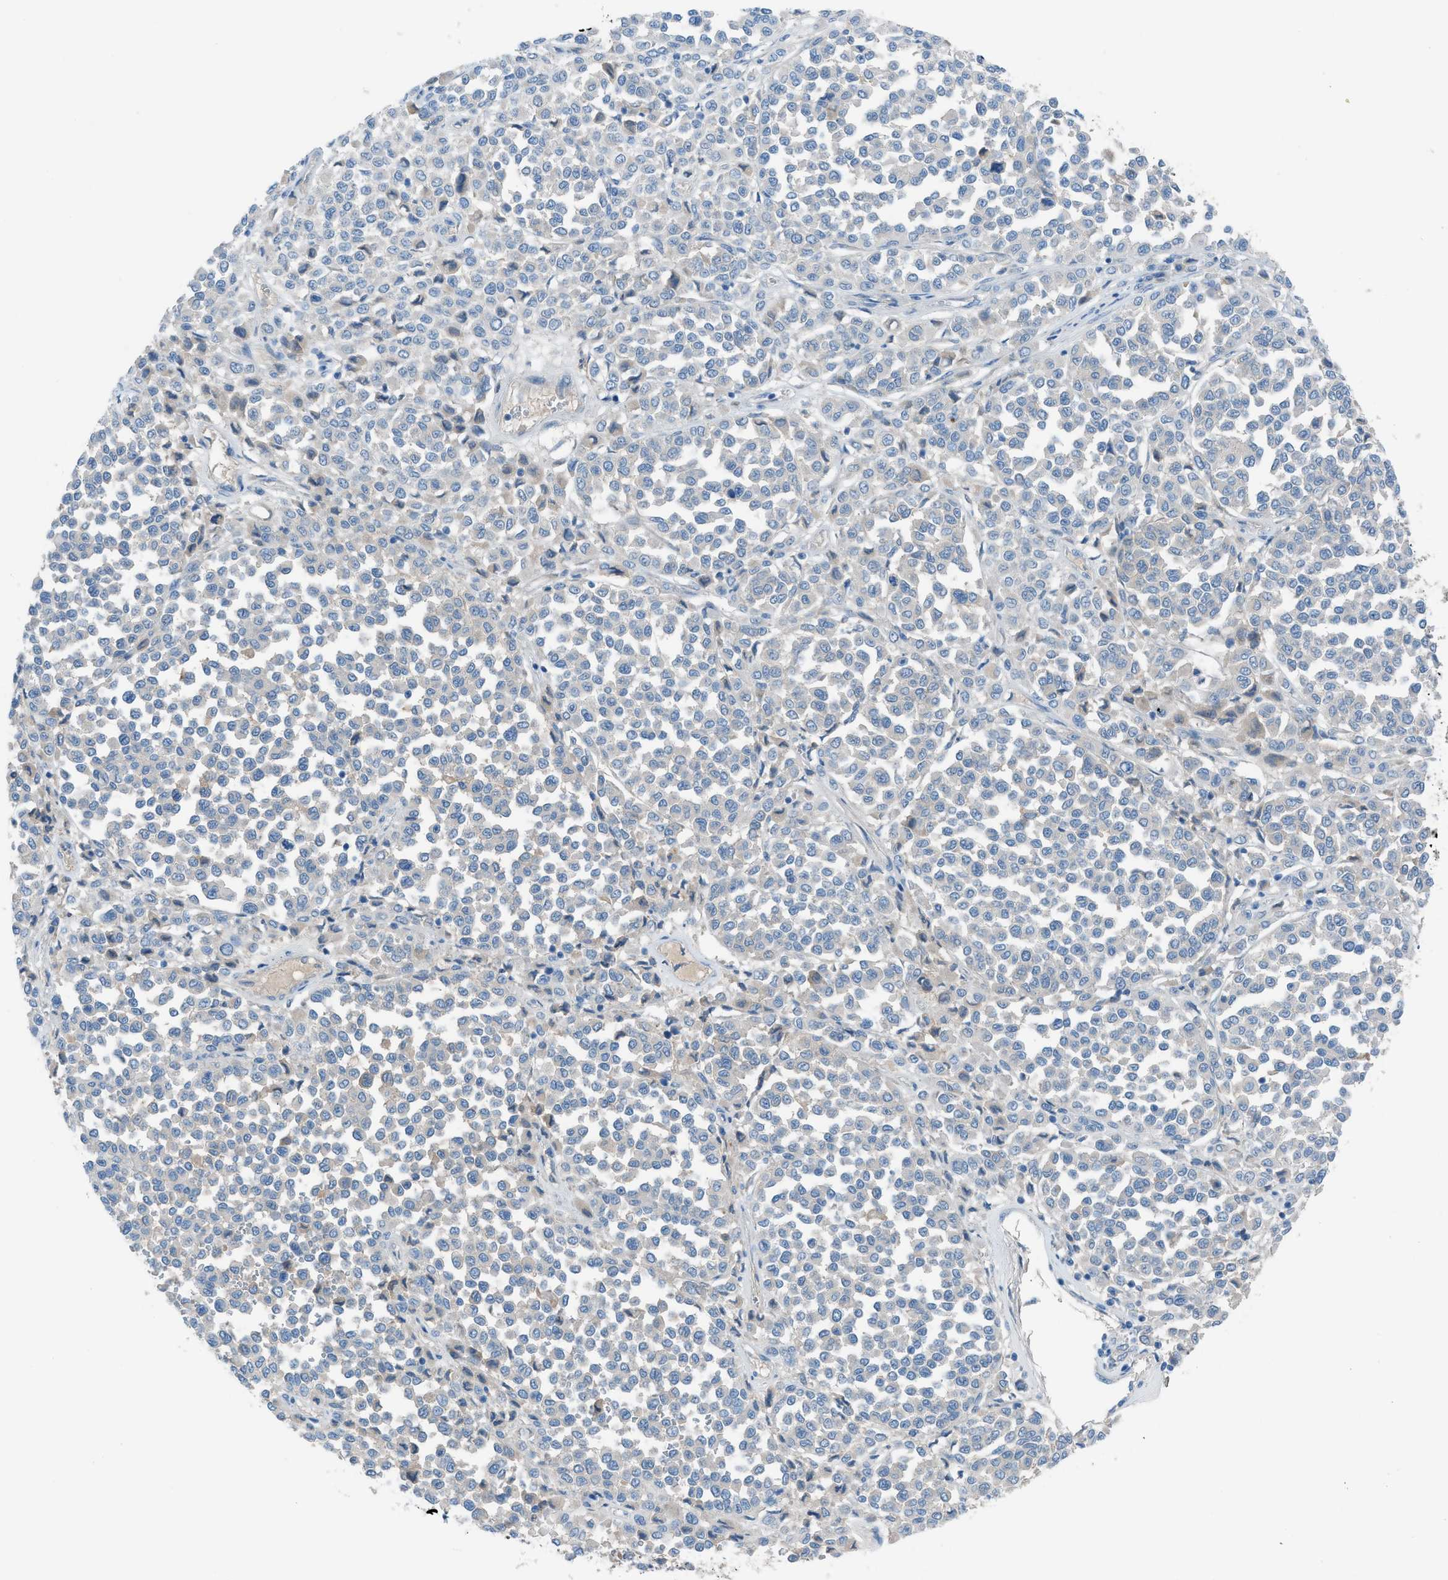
{"staining": {"intensity": "weak", "quantity": "<25%", "location": "cytoplasmic/membranous"}, "tissue": "melanoma", "cell_type": "Tumor cells", "image_type": "cancer", "snomed": [{"axis": "morphology", "description": "Malignant melanoma, Metastatic site"}, {"axis": "topography", "description": "Pancreas"}], "caption": "High power microscopy micrograph of an immunohistochemistry histopathology image of melanoma, revealing no significant expression in tumor cells.", "gene": "C5AR2", "patient": {"sex": "female", "age": 30}}